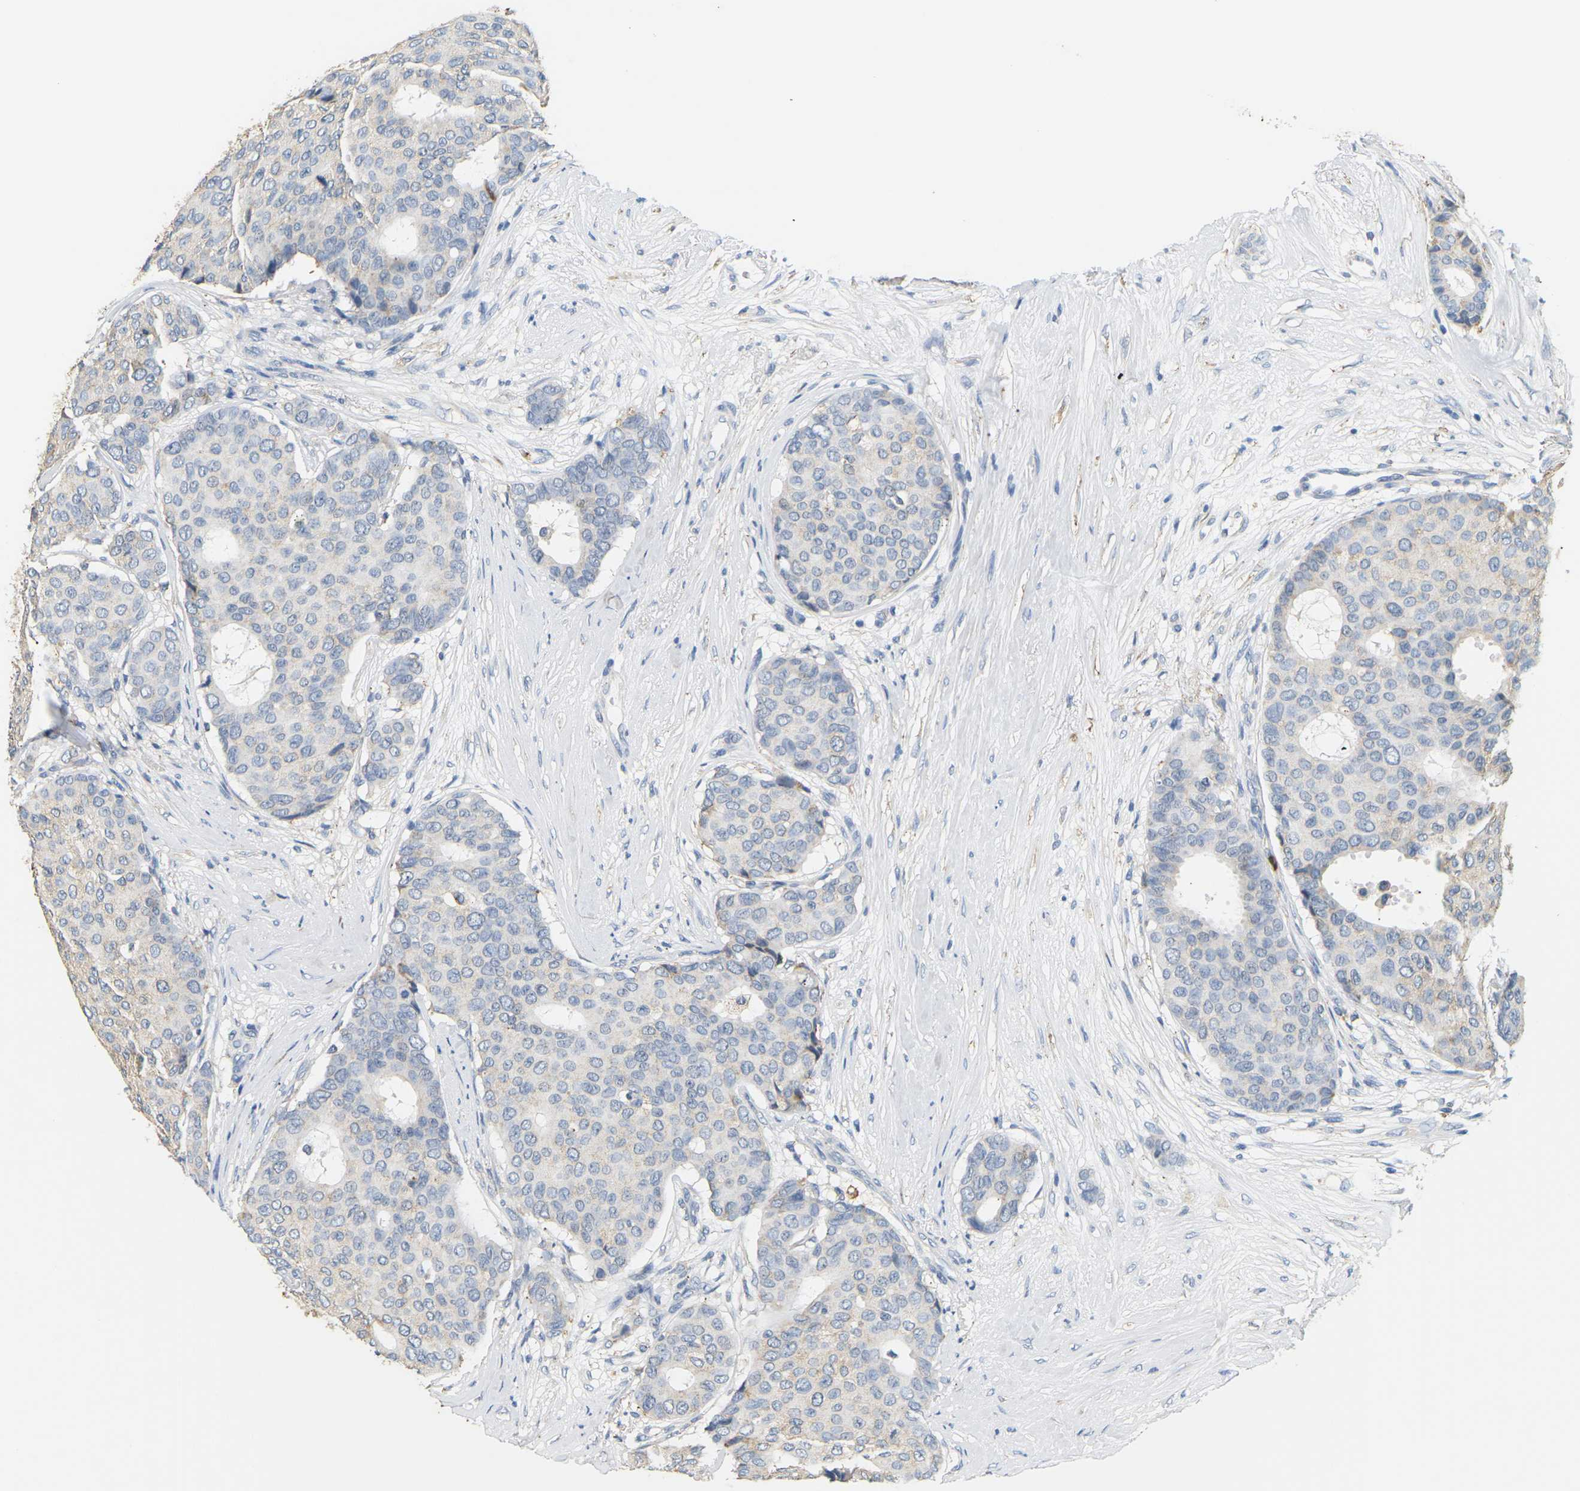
{"staining": {"intensity": "negative", "quantity": "none", "location": "none"}, "tissue": "breast cancer", "cell_type": "Tumor cells", "image_type": "cancer", "snomed": [{"axis": "morphology", "description": "Duct carcinoma"}, {"axis": "topography", "description": "Breast"}], "caption": "Tumor cells are negative for brown protein staining in breast cancer (intraductal carcinoma).", "gene": "ADM", "patient": {"sex": "female", "age": 75}}